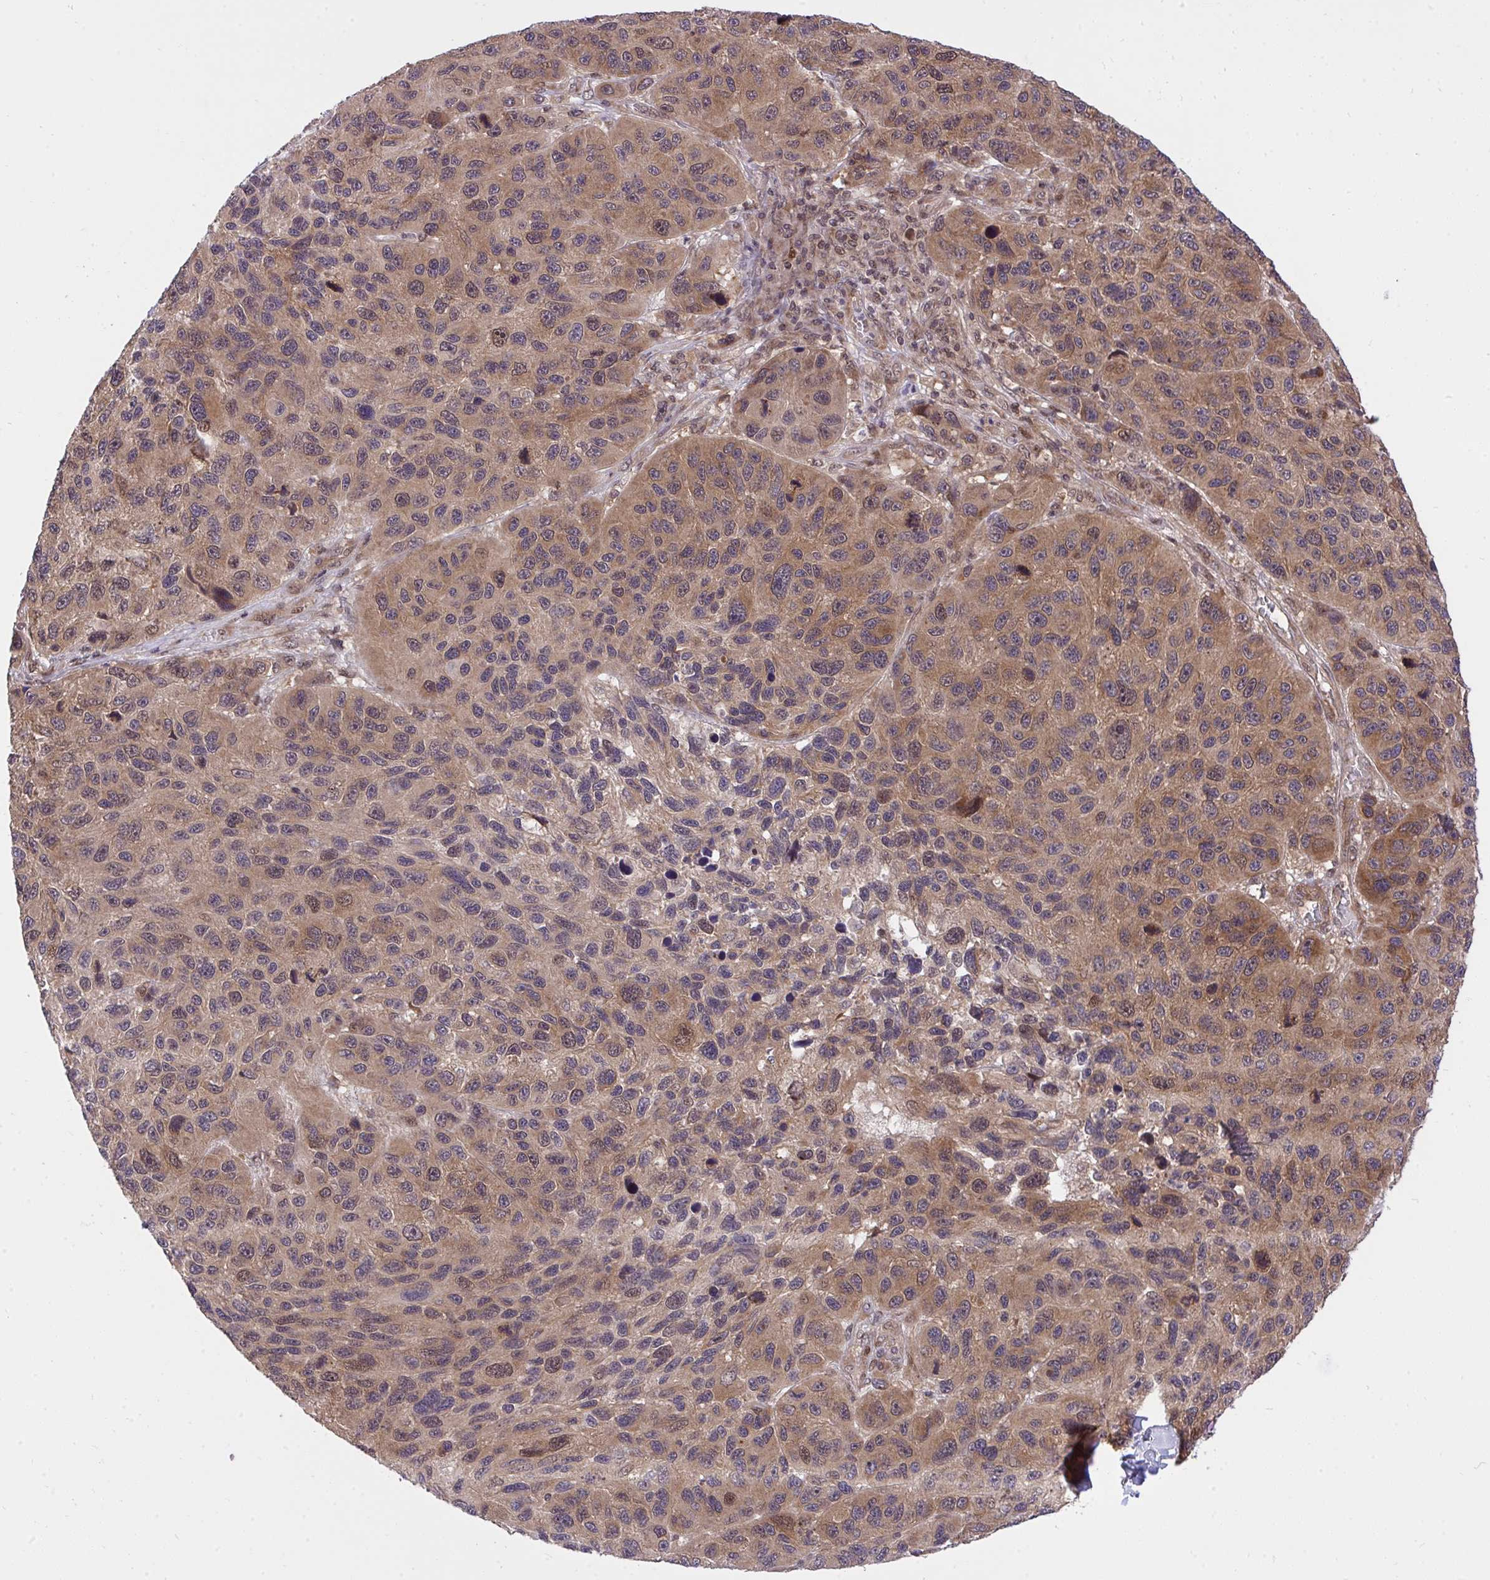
{"staining": {"intensity": "weak", "quantity": ">75%", "location": "cytoplasmic/membranous"}, "tissue": "melanoma", "cell_type": "Tumor cells", "image_type": "cancer", "snomed": [{"axis": "morphology", "description": "Malignant melanoma, NOS"}, {"axis": "topography", "description": "Skin"}], "caption": "A brown stain highlights weak cytoplasmic/membranous staining of a protein in melanoma tumor cells.", "gene": "ERI1", "patient": {"sex": "male", "age": 53}}